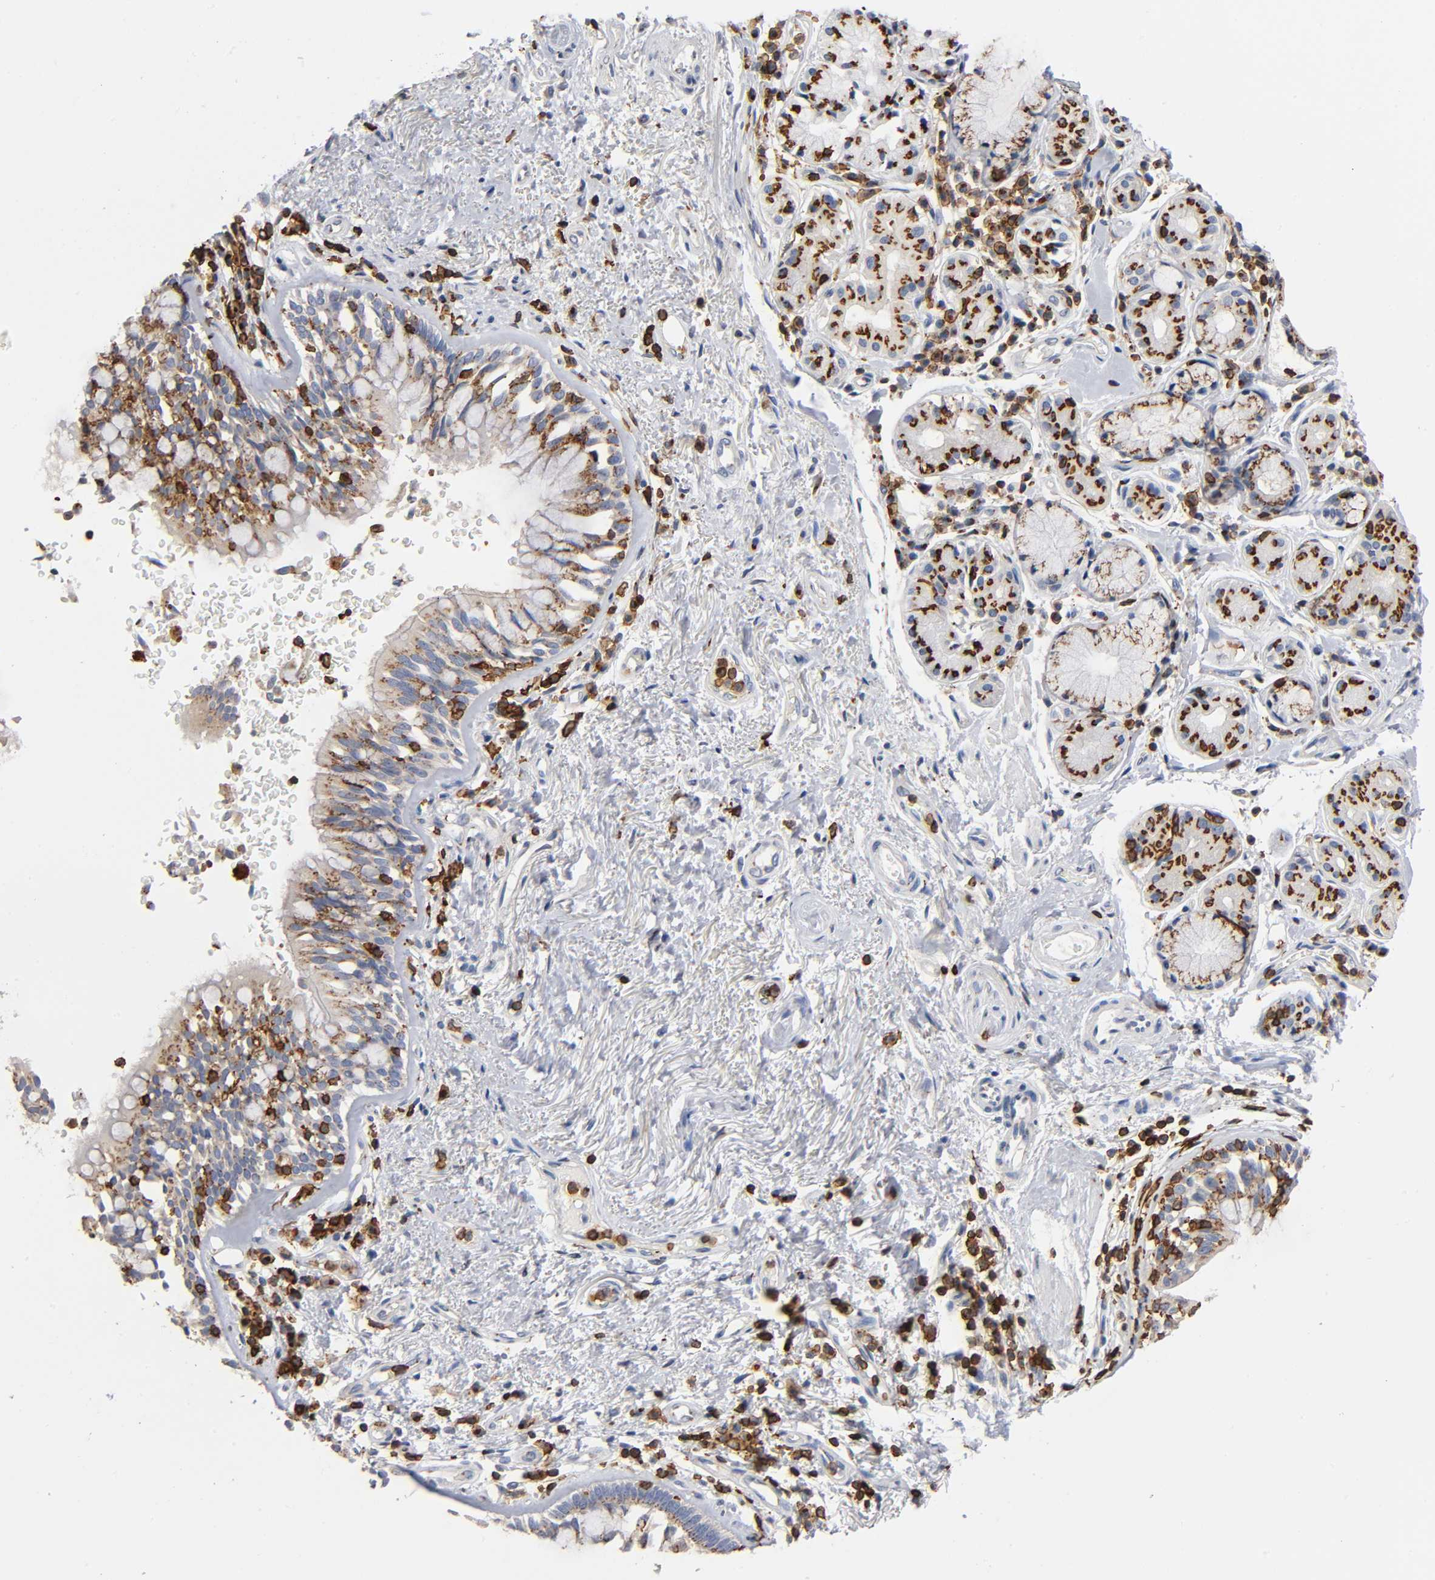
{"staining": {"intensity": "moderate", "quantity": ">75%", "location": "cytoplasmic/membranous"}, "tissue": "bronchus", "cell_type": "Respiratory epithelial cells", "image_type": "normal", "snomed": [{"axis": "morphology", "description": "Normal tissue, NOS"}, {"axis": "morphology", "description": "Adenocarcinoma, NOS"}, {"axis": "topography", "description": "Bronchus"}, {"axis": "topography", "description": "Lung"}], "caption": "Protein analysis of normal bronchus demonstrates moderate cytoplasmic/membranous expression in approximately >75% of respiratory epithelial cells. (DAB IHC with brightfield microscopy, high magnification).", "gene": "CAPN10", "patient": {"sex": "male", "age": 71}}